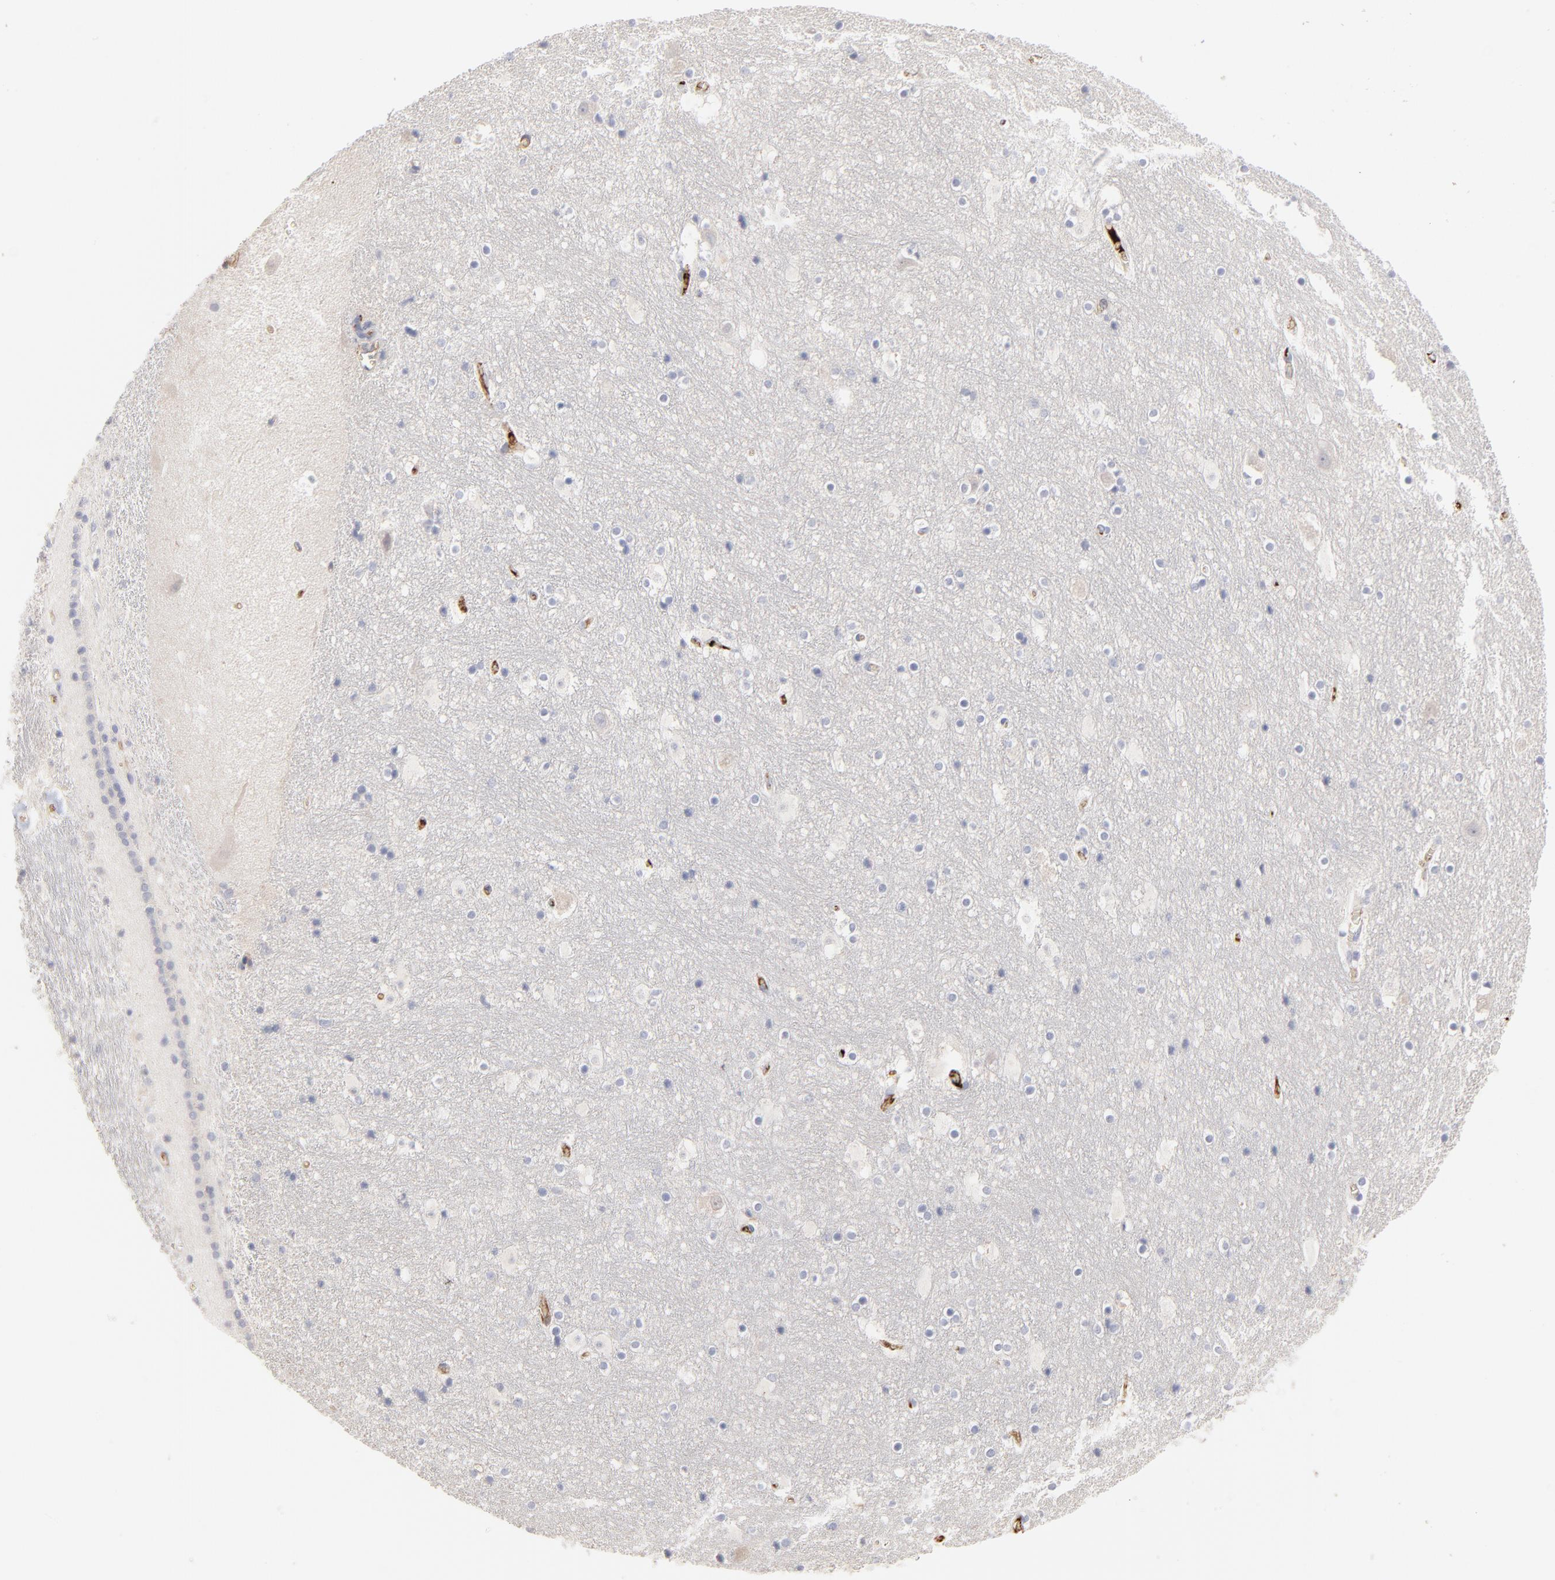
{"staining": {"intensity": "negative", "quantity": "none", "location": "none"}, "tissue": "hippocampus", "cell_type": "Glial cells", "image_type": "normal", "snomed": [{"axis": "morphology", "description": "Normal tissue, NOS"}, {"axis": "topography", "description": "Hippocampus"}], "caption": "DAB (3,3'-diaminobenzidine) immunohistochemical staining of benign hippocampus displays no significant expression in glial cells. (DAB (3,3'-diaminobenzidine) IHC, high magnification).", "gene": "CCR3", "patient": {"sex": "male", "age": 45}}